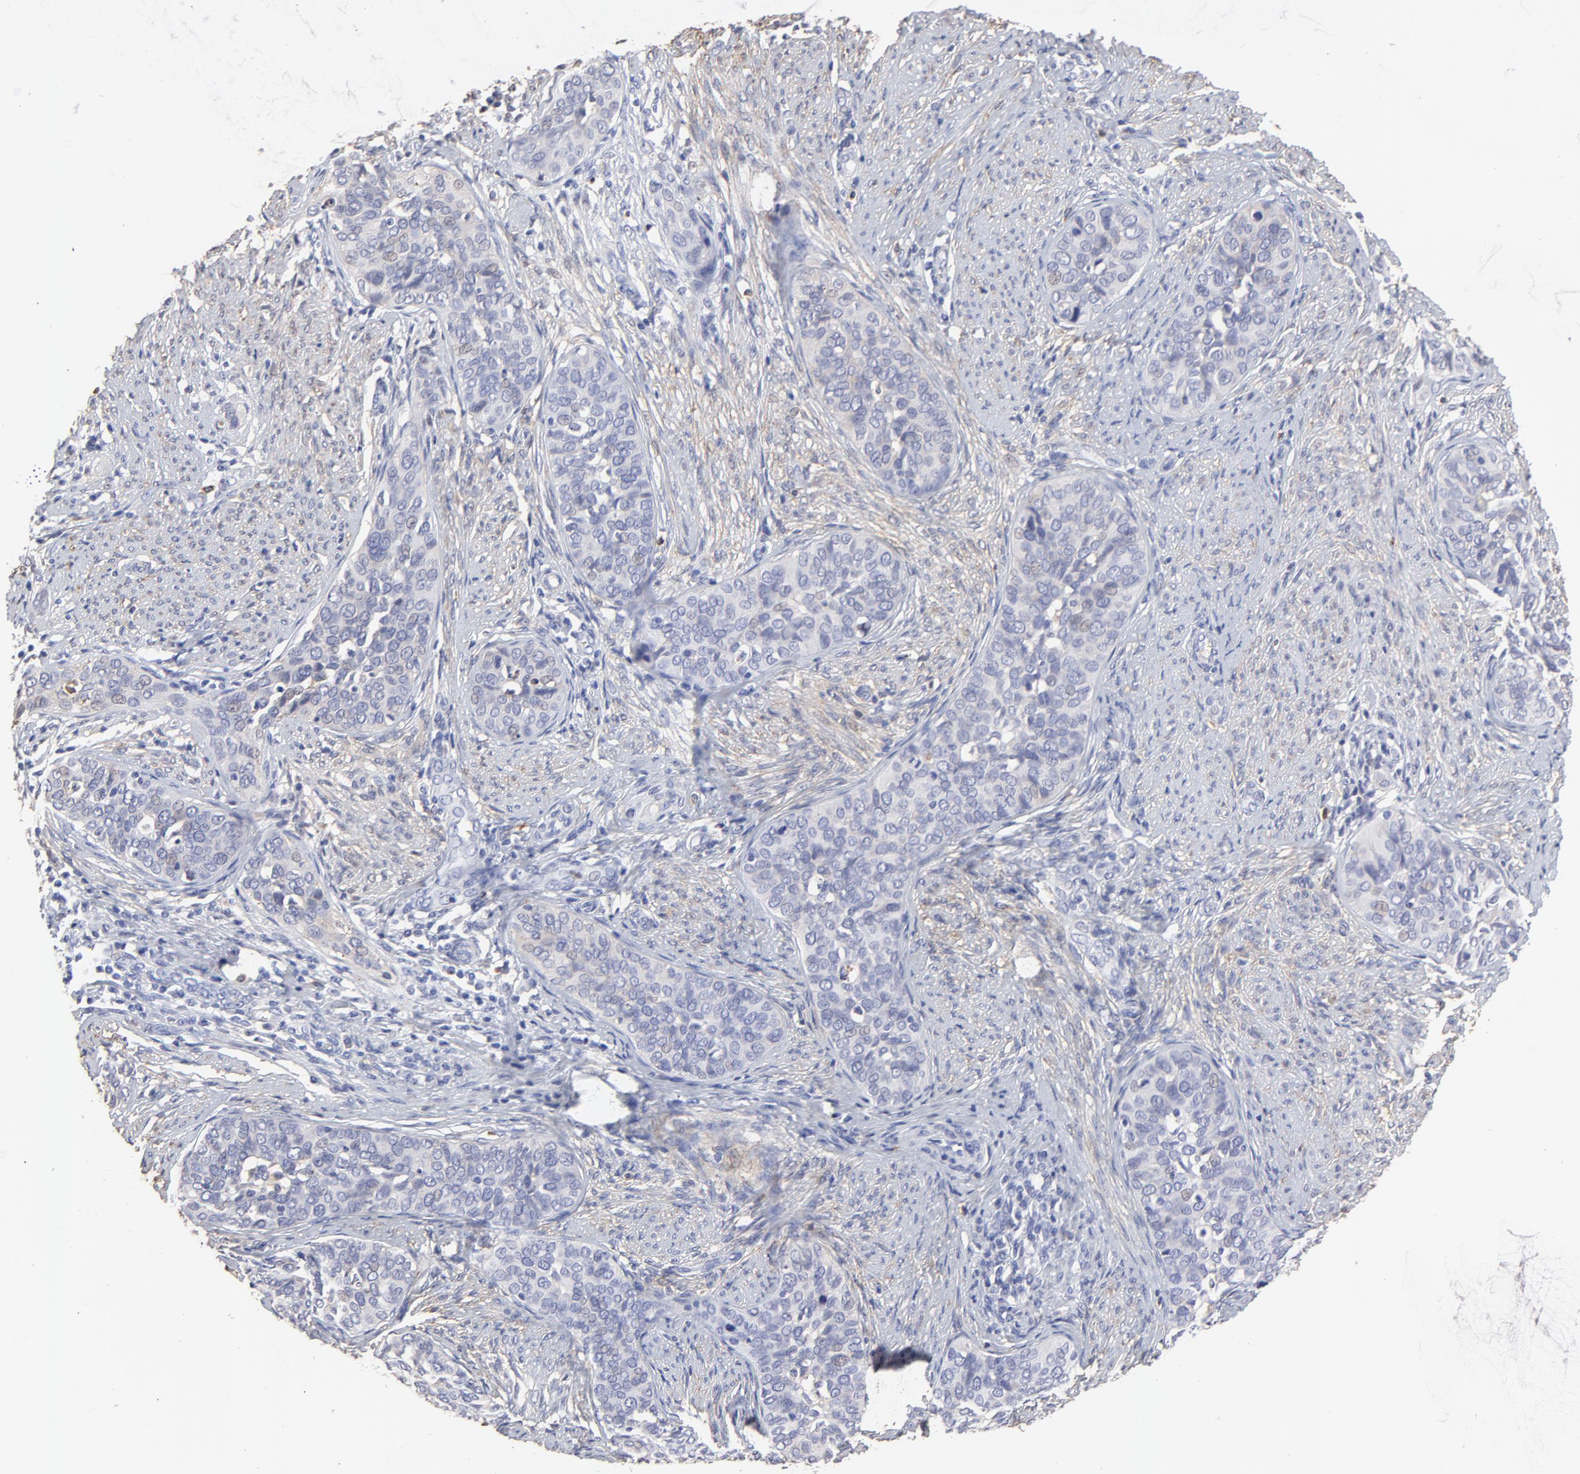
{"staining": {"intensity": "weak", "quantity": "<25%", "location": "nuclear"}, "tissue": "cervical cancer", "cell_type": "Tumor cells", "image_type": "cancer", "snomed": [{"axis": "morphology", "description": "Squamous cell carcinoma, NOS"}, {"axis": "topography", "description": "Cervix"}], "caption": "The photomicrograph displays no staining of tumor cells in squamous cell carcinoma (cervical). (Immunohistochemistry (ihc), brightfield microscopy, high magnification).", "gene": "SMARCA1", "patient": {"sex": "female", "age": 31}}